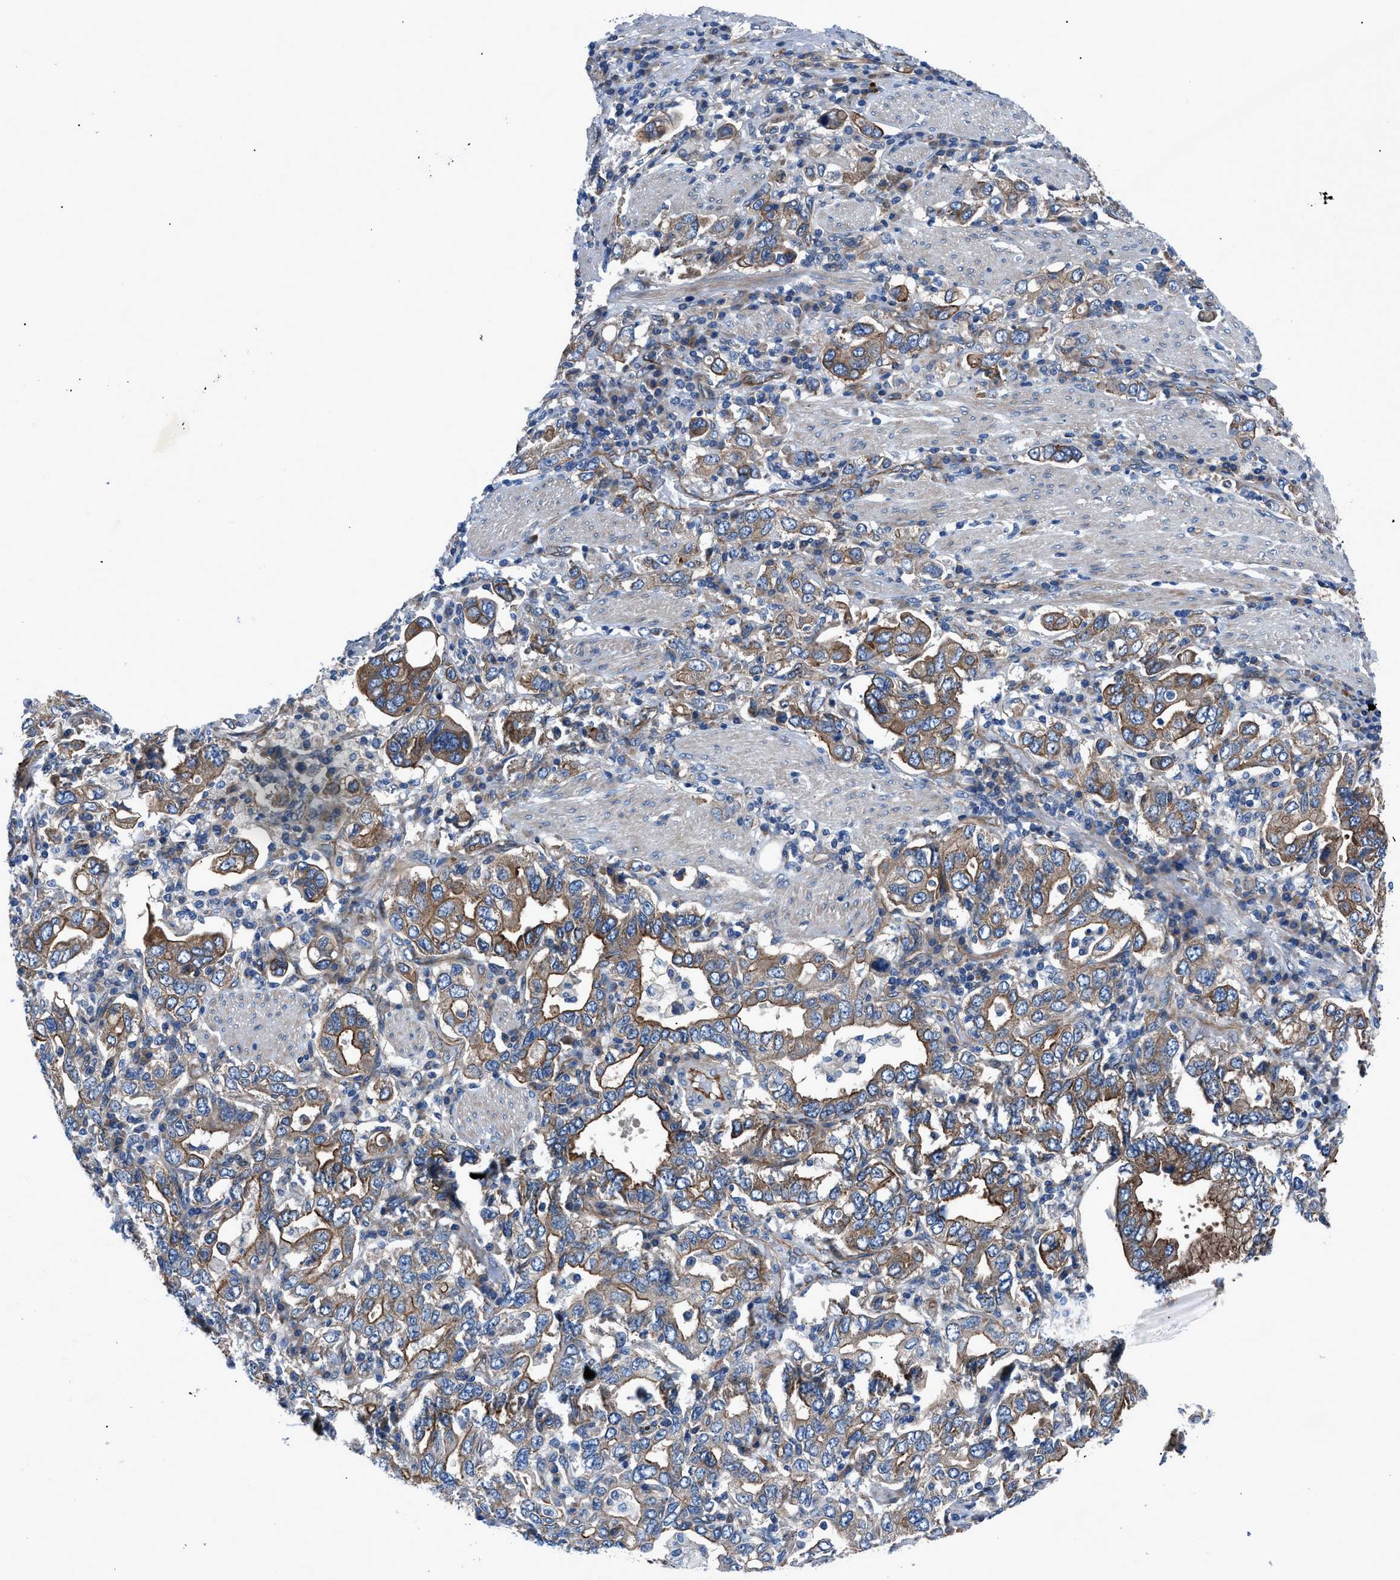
{"staining": {"intensity": "strong", "quantity": ">75%", "location": "cytoplasmic/membranous"}, "tissue": "stomach cancer", "cell_type": "Tumor cells", "image_type": "cancer", "snomed": [{"axis": "morphology", "description": "Adenocarcinoma, NOS"}, {"axis": "topography", "description": "Stomach, upper"}], "caption": "Tumor cells display strong cytoplasmic/membranous expression in approximately >75% of cells in stomach adenocarcinoma. The staining was performed using DAB to visualize the protein expression in brown, while the nuclei were stained in blue with hematoxylin (Magnification: 20x).", "gene": "TRIP4", "patient": {"sex": "male", "age": 62}}